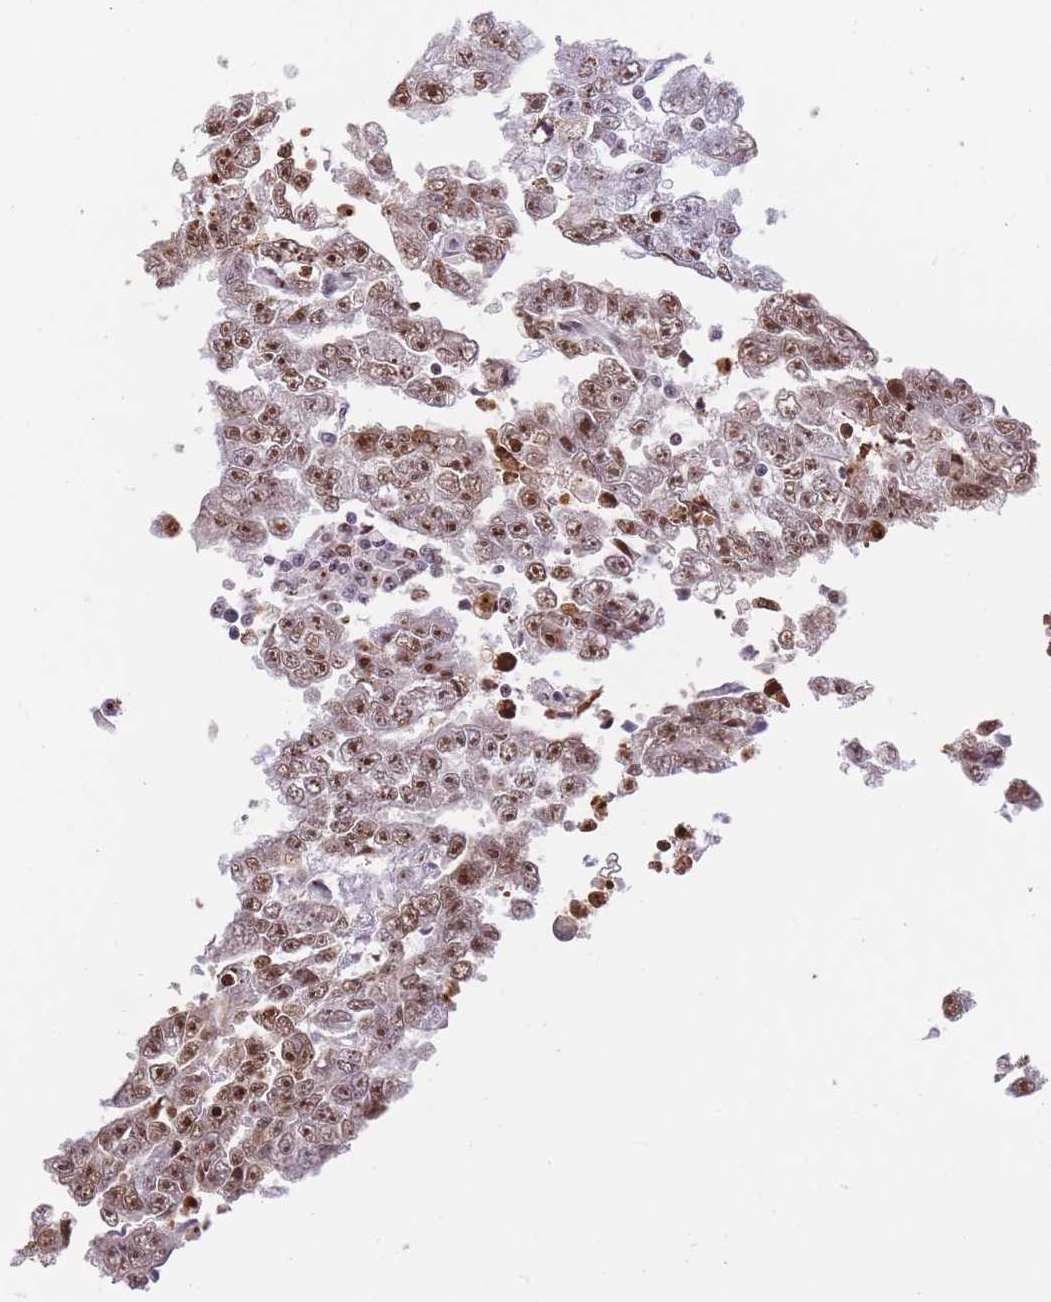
{"staining": {"intensity": "moderate", "quantity": ">75%", "location": "nuclear"}, "tissue": "testis cancer", "cell_type": "Tumor cells", "image_type": "cancer", "snomed": [{"axis": "morphology", "description": "Carcinoma, Embryonal, NOS"}, {"axis": "topography", "description": "Testis"}], "caption": "There is medium levels of moderate nuclear expression in tumor cells of testis cancer (embryonal carcinoma), as demonstrated by immunohistochemical staining (brown color).", "gene": "EVC2", "patient": {"sex": "male", "age": 25}}